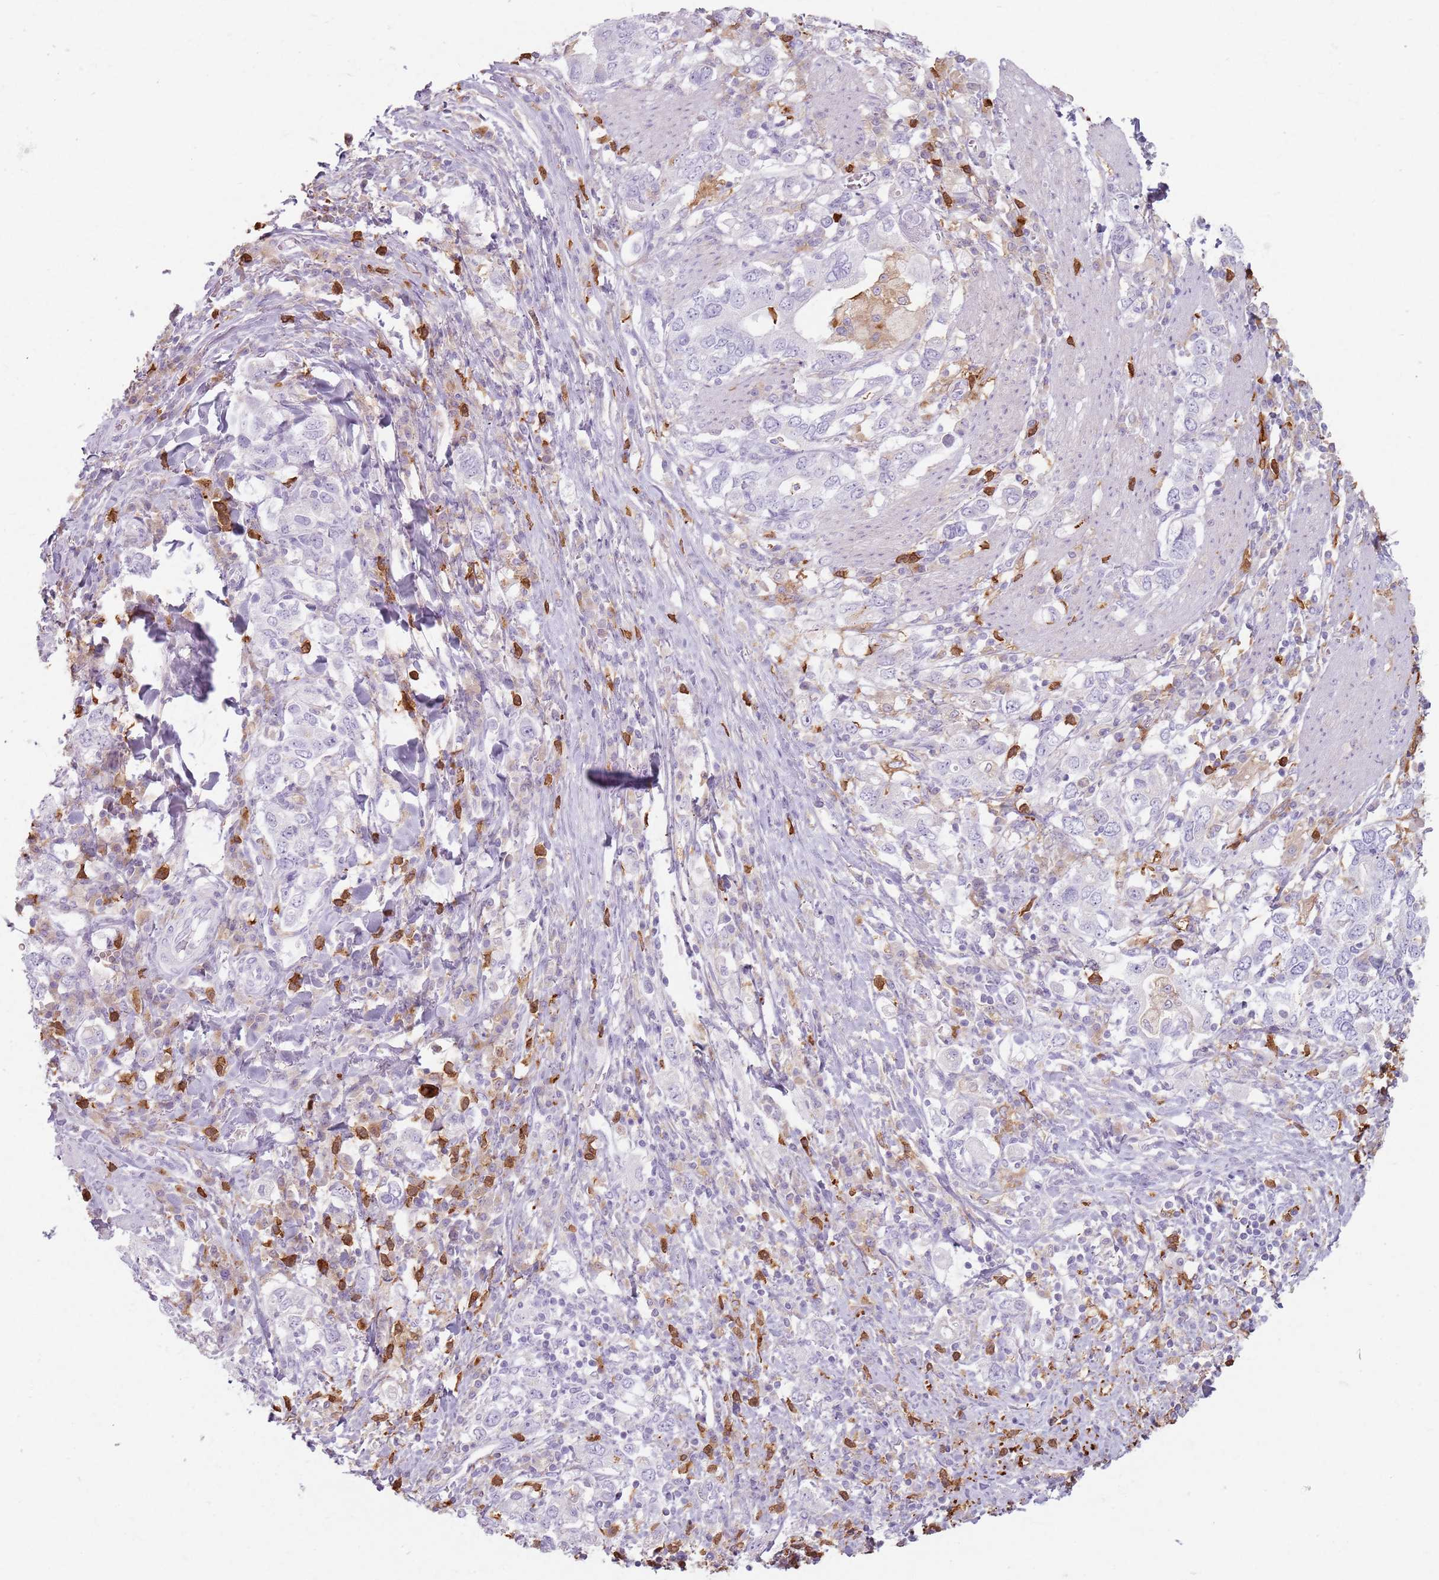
{"staining": {"intensity": "negative", "quantity": "none", "location": "none"}, "tissue": "stomach cancer", "cell_type": "Tumor cells", "image_type": "cancer", "snomed": [{"axis": "morphology", "description": "Adenocarcinoma, NOS"}, {"axis": "topography", "description": "Stomach, upper"}, {"axis": "topography", "description": "Stomach"}], "caption": "Human stomach cancer (adenocarcinoma) stained for a protein using immunohistochemistry exhibits no staining in tumor cells.", "gene": "GDPGP1", "patient": {"sex": "male", "age": 62}}